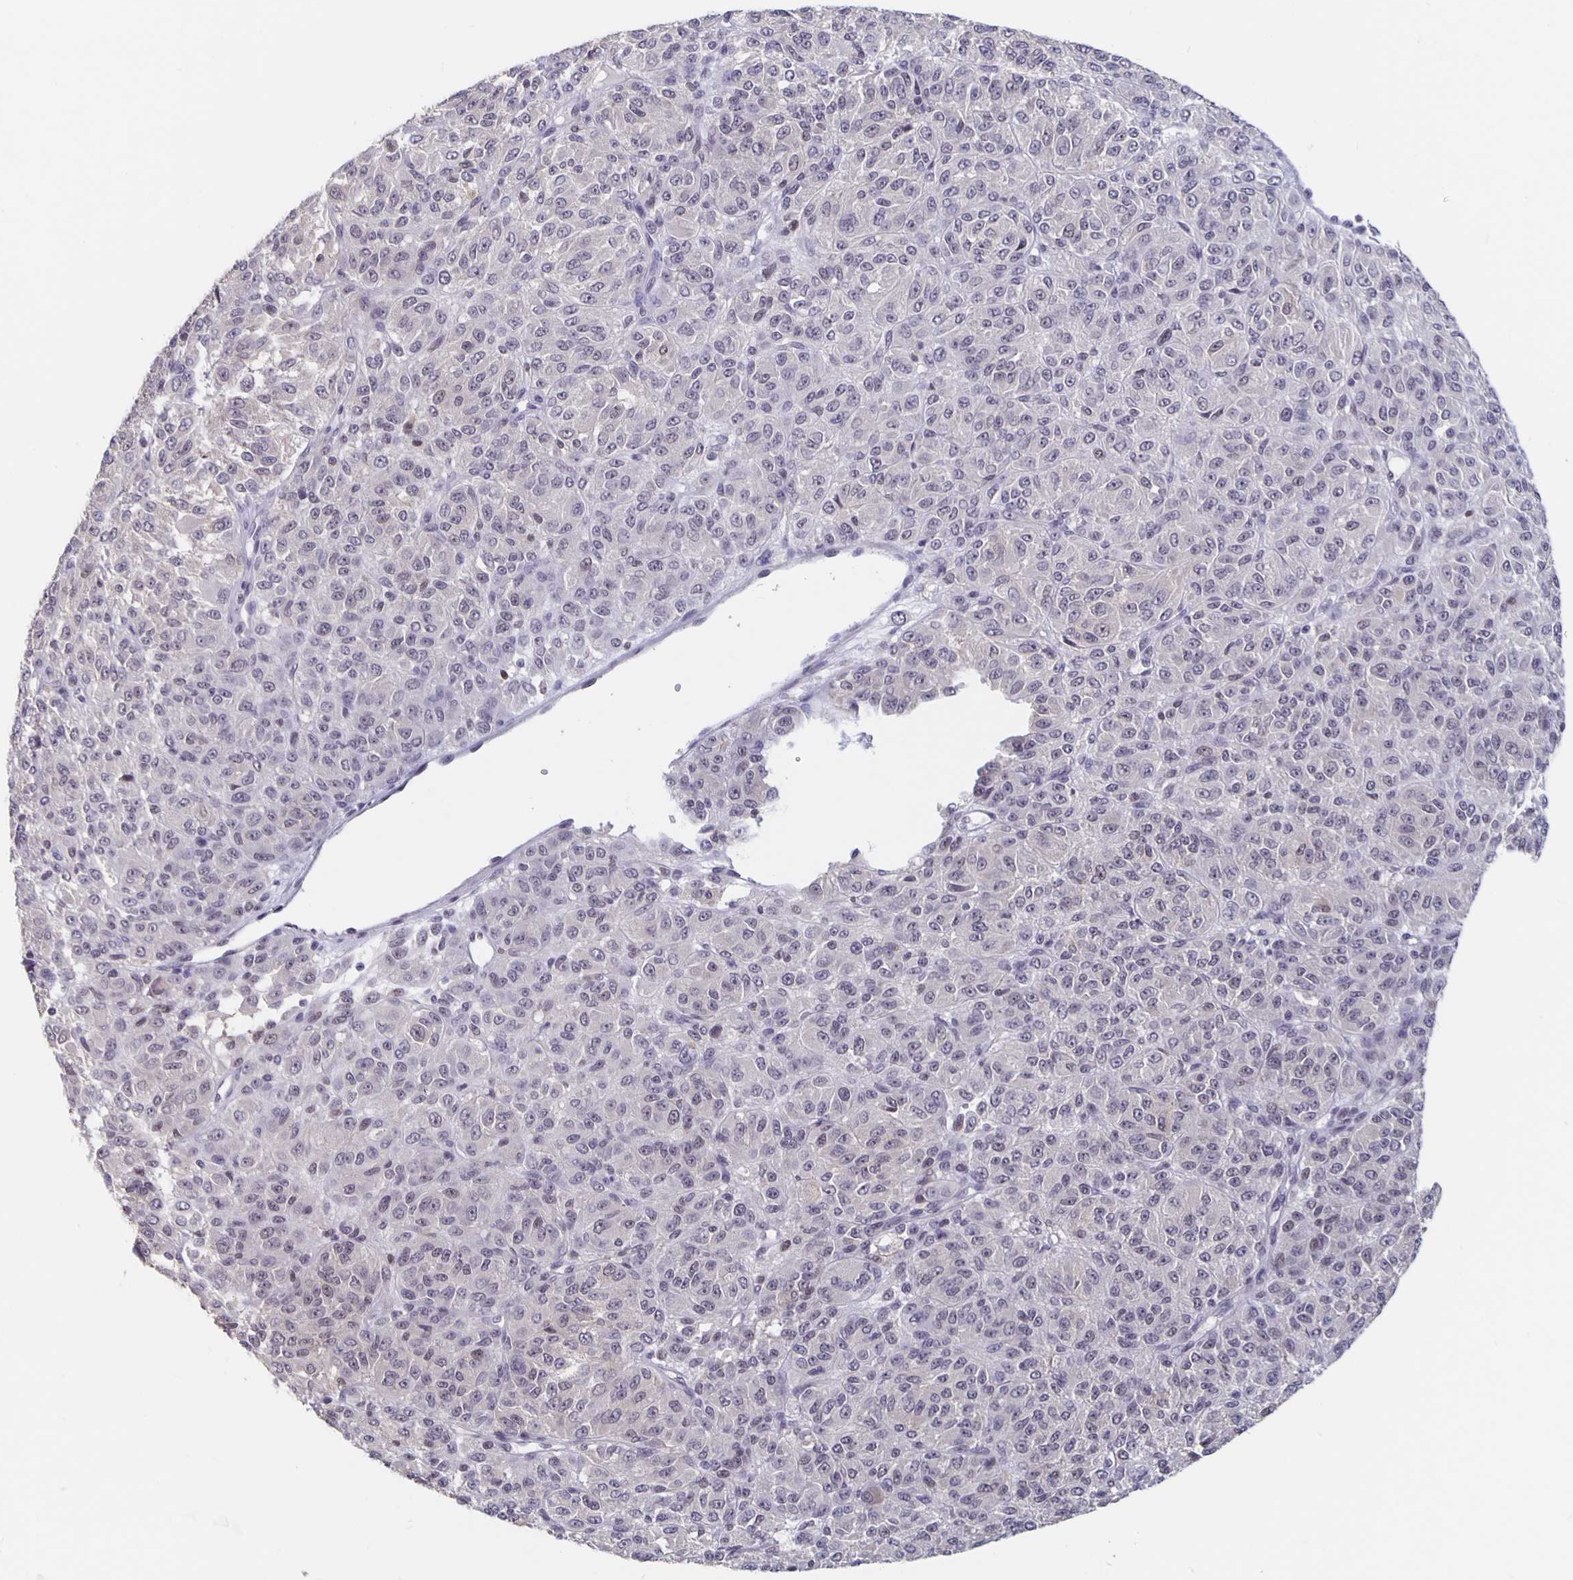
{"staining": {"intensity": "weak", "quantity": "<25%", "location": "nuclear"}, "tissue": "melanoma", "cell_type": "Tumor cells", "image_type": "cancer", "snomed": [{"axis": "morphology", "description": "Malignant melanoma, Metastatic site"}, {"axis": "topography", "description": "Brain"}], "caption": "An immunohistochemistry (IHC) photomicrograph of melanoma is shown. There is no staining in tumor cells of melanoma.", "gene": "ZNF691", "patient": {"sex": "female", "age": 56}}